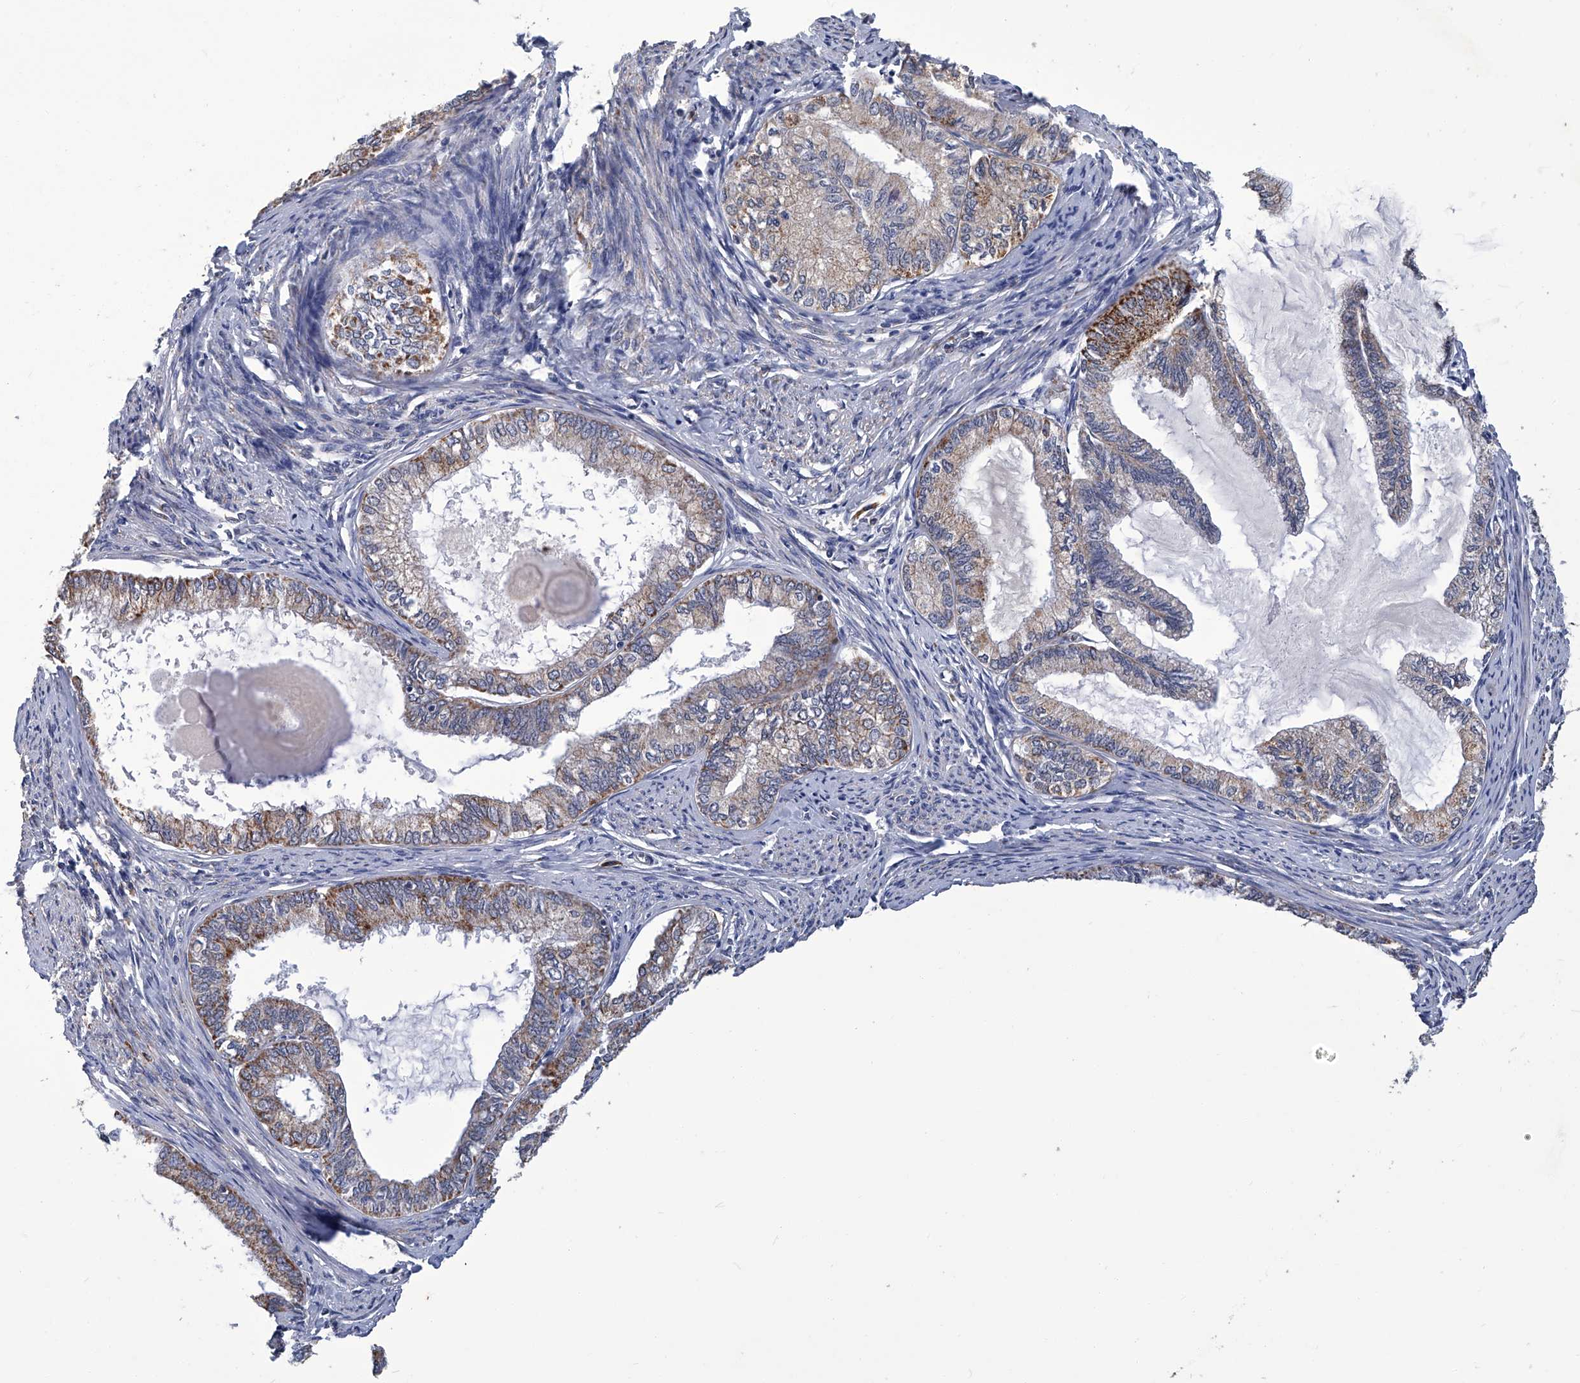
{"staining": {"intensity": "moderate", "quantity": "<25%", "location": "cytoplasmic/membranous"}, "tissue": "endometrial cancer", "cell_type": "Tumor cells", "image_type": "cancer", "snomed": [{"axis": "morphology", "description": "Adenocarcinoma, NOS"}, {"axis": "topography", "description": "Endometrium"}], "caption": "Moderate cytoplasmic/membranous protein positivity is present in approximately <25% of tumor cells in endometrial adenocarcinoma.", "gene": "OAT", "patient": {"sex": "female", "age": 86}}